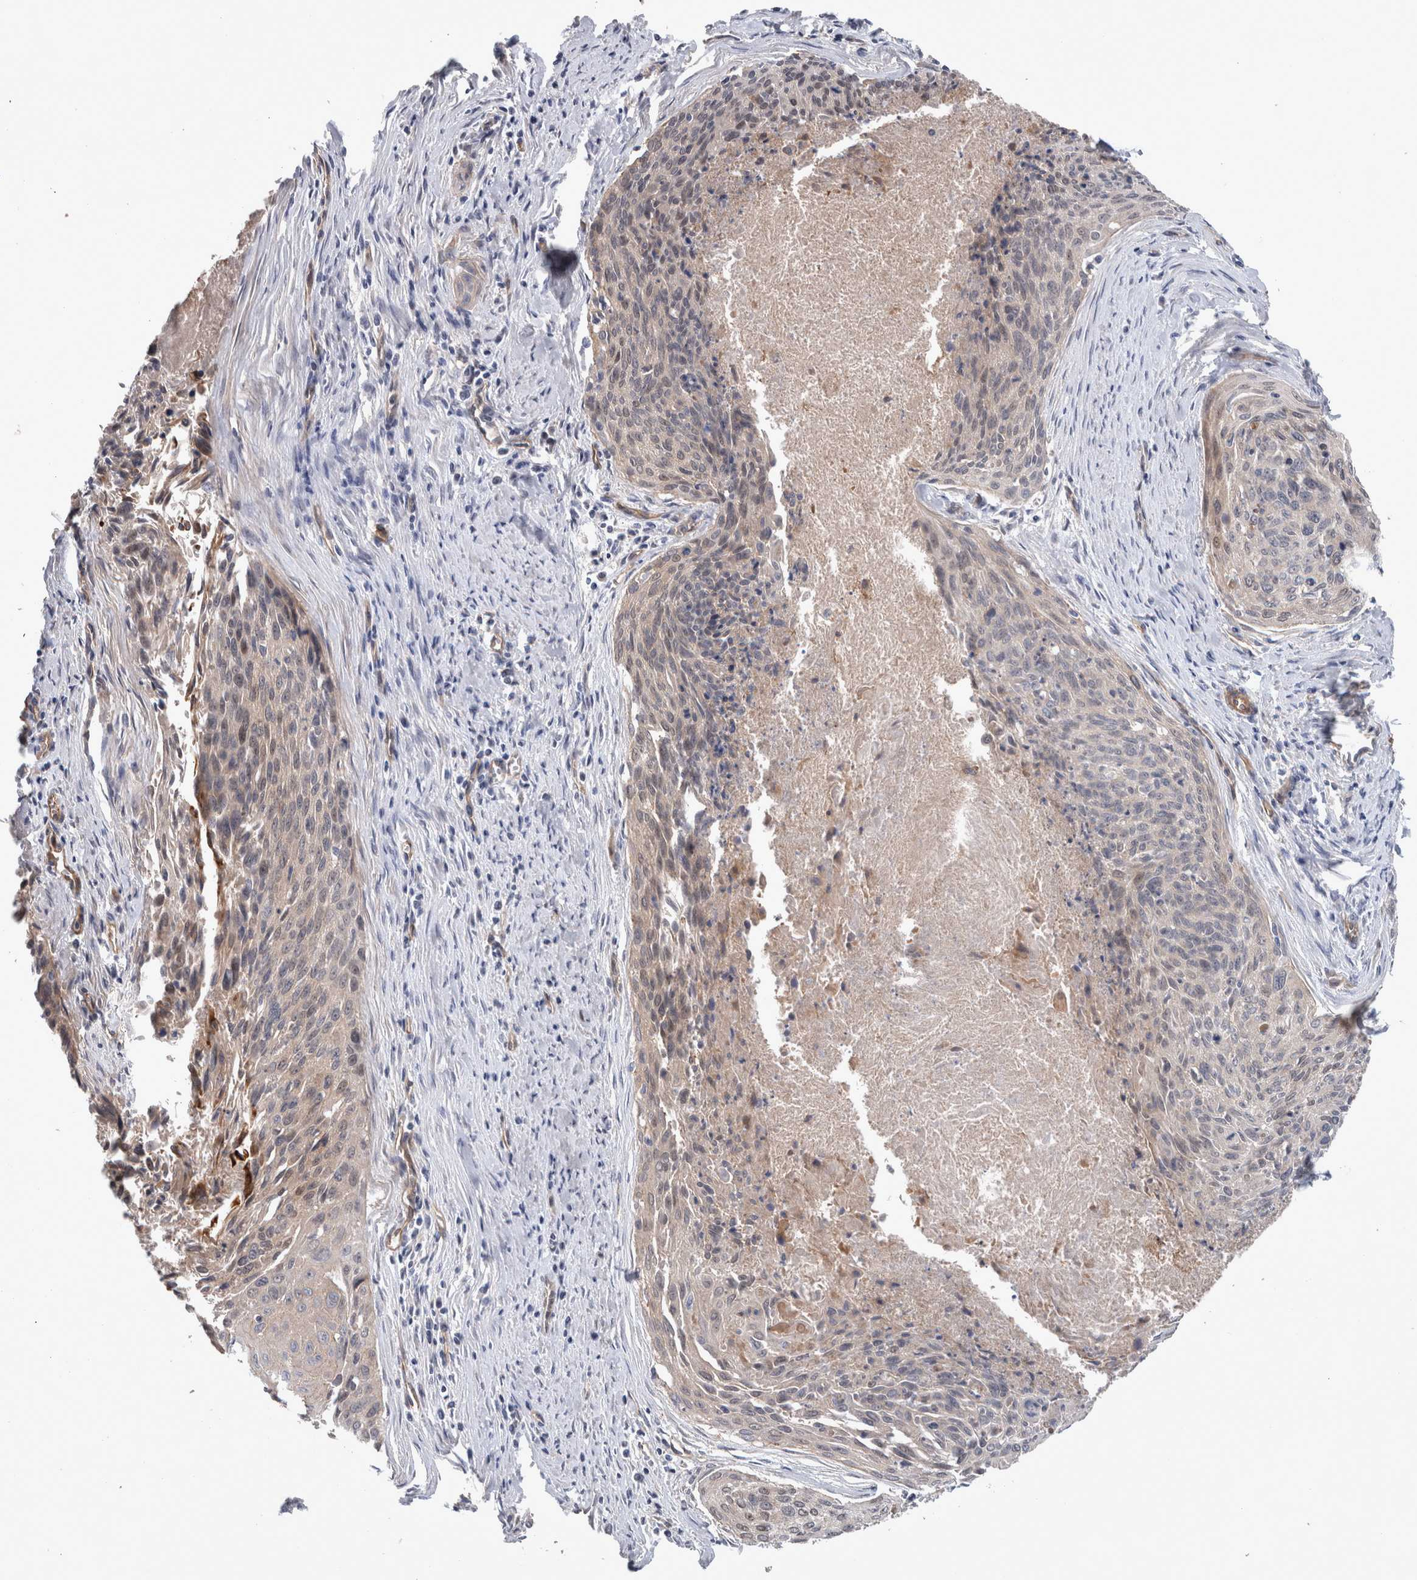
{"staining": {"intensity": "moderate", "quantity": "<25%", "location": "cytoplasmic/membranous"}, "tissue": "cervical cancer", "cell_type": "Tumor cells", "image_type": "cancer", "snomed": [{"axis": "morphology", "description": "Squamous cell carcinoma, NOS"}, {"axis": "topography", "description": "Cervix"}], "caption": "Squamous cell carcinoma (cervical) stained with a protein marker demonstrates moderate staining in tumor cells.", "gene": "BCAM", "patient": {"sex": "female", "age": 55}}